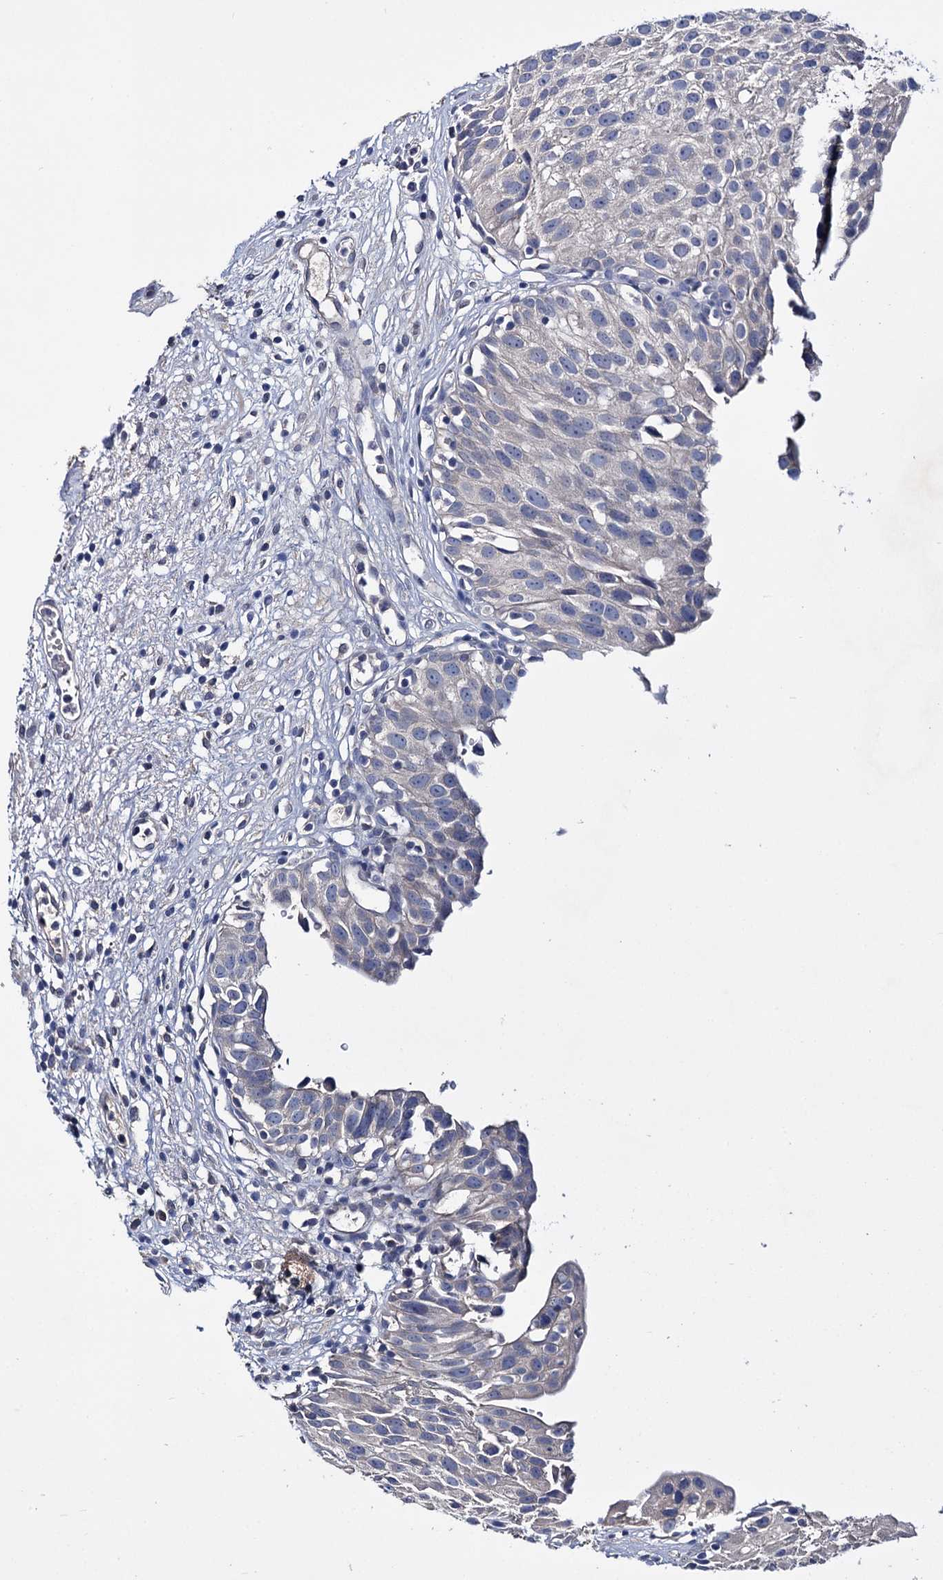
{"staining": {"intensity": "negative", "quantity": "none", "location": "none"}, "tissue": "urinary bladder", "cell_type": "Urothelial cells", "image_type": "normal", "snomed": [{"axis": "morphology", "description": "Normal tissue, NOS"}, {"axis": "topography", "description": "Urinary bladder"}], "caption": "IHC micrograph of benign urinary bladder: human urinary bladder stained with DAB exhibits no significant protein expression in urothelial cells.", "gene": "PPP1R32", "patient": {"sex": "male", "age": 51}}